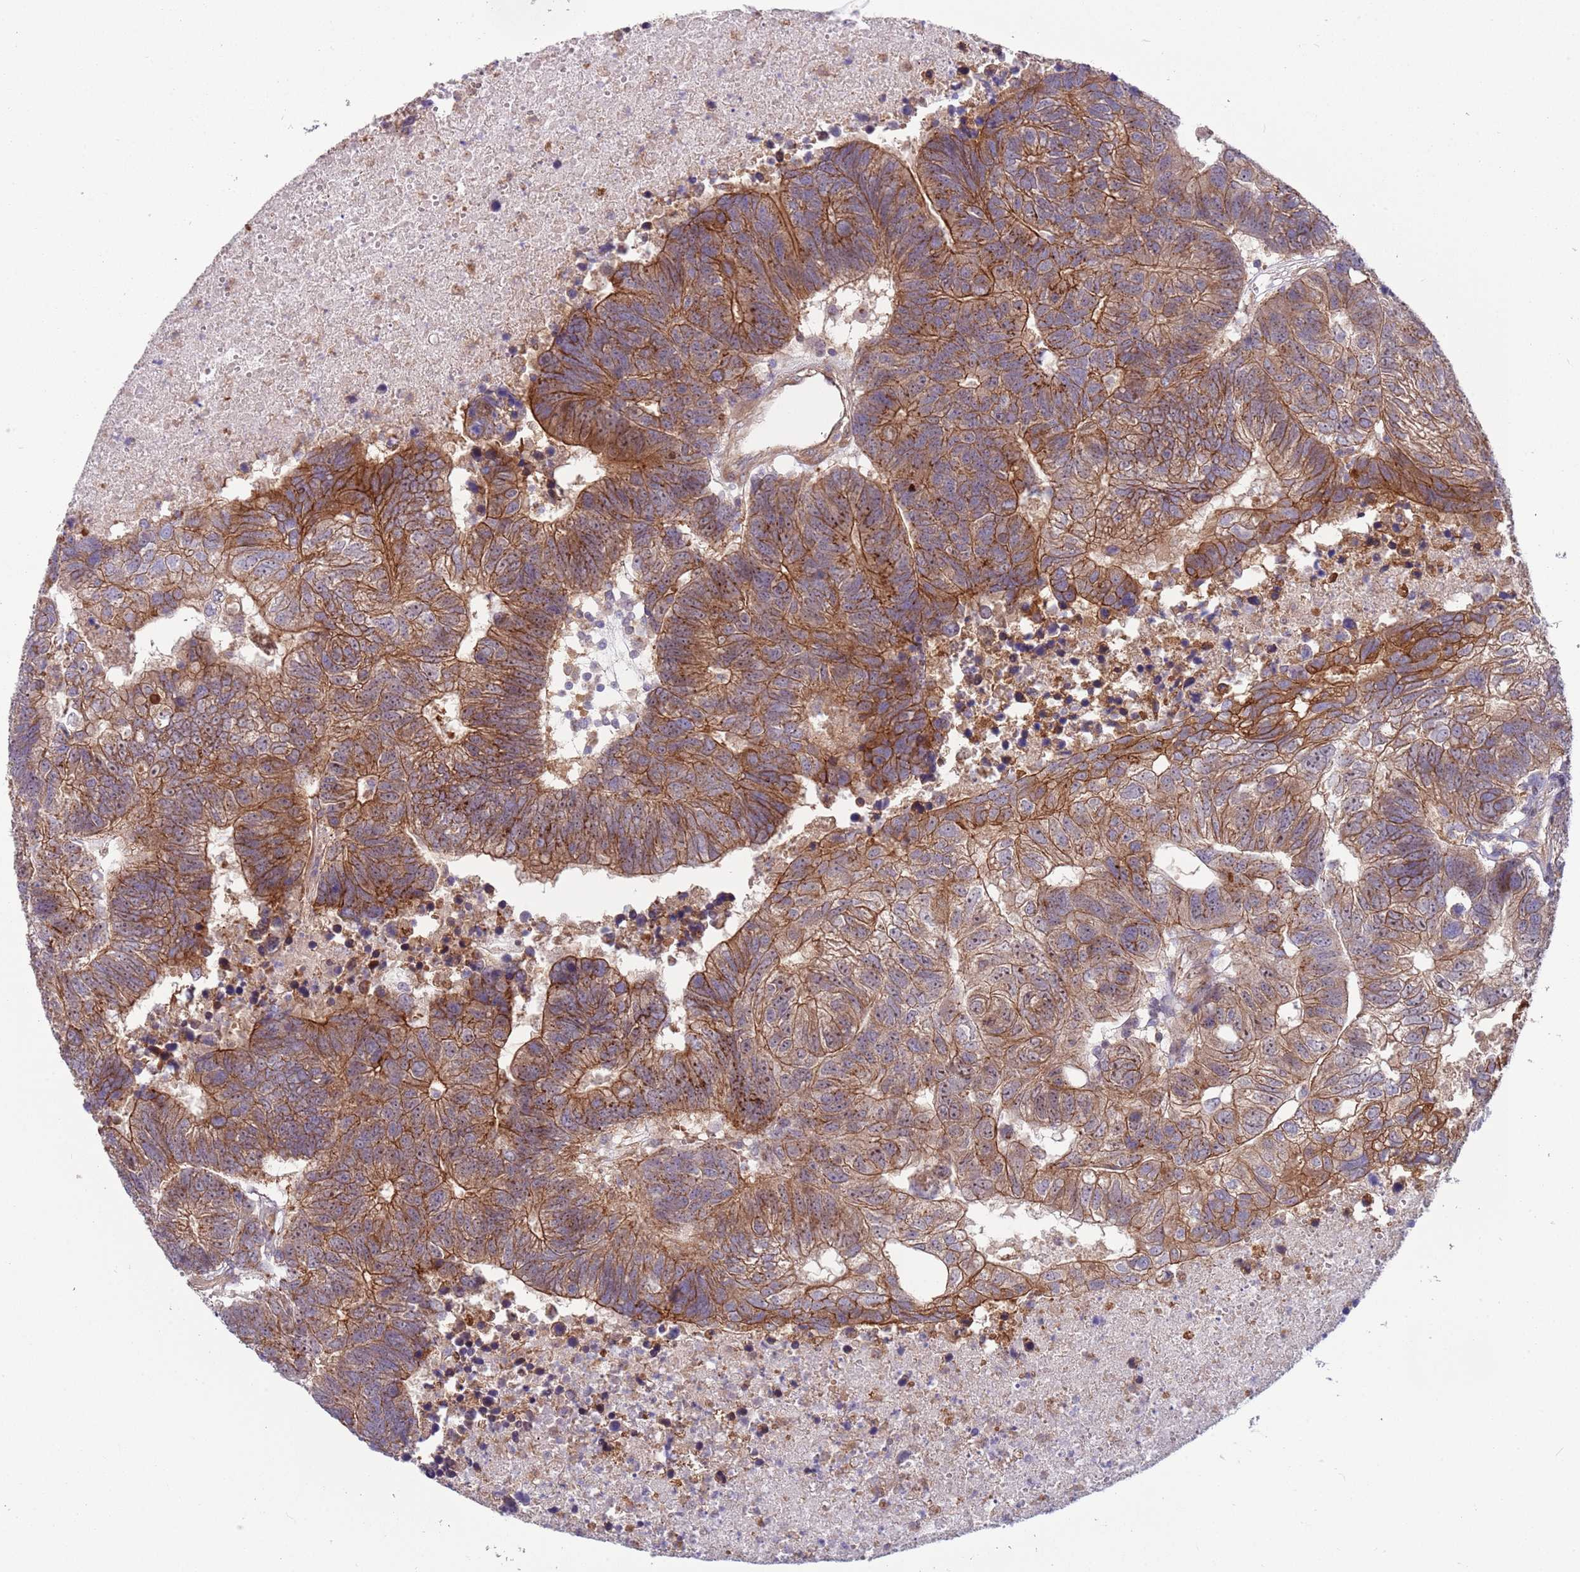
{"staining": {"intensity": "strong", "quantity": ">75%", "location": "cytoplasmic/membranous"}, "tissue": "colorectal cancer", "cell_type": "Tumor cells", "image_type": "cancer", "snomed": [{"axis": "morphology", "description": "Adenocarcinoma, NOS"}, {"axis": "topography", "description": "Colon"}], "caption": "About >75% of tumor cells in human adenocarcinoma (colorectal) exhibit strong cytoplasmic/membranous protein staining as visualized by brown immunohistochemical staining.", "gene": "ITGB6", "patient": {"sex": "female", "age": 48}}